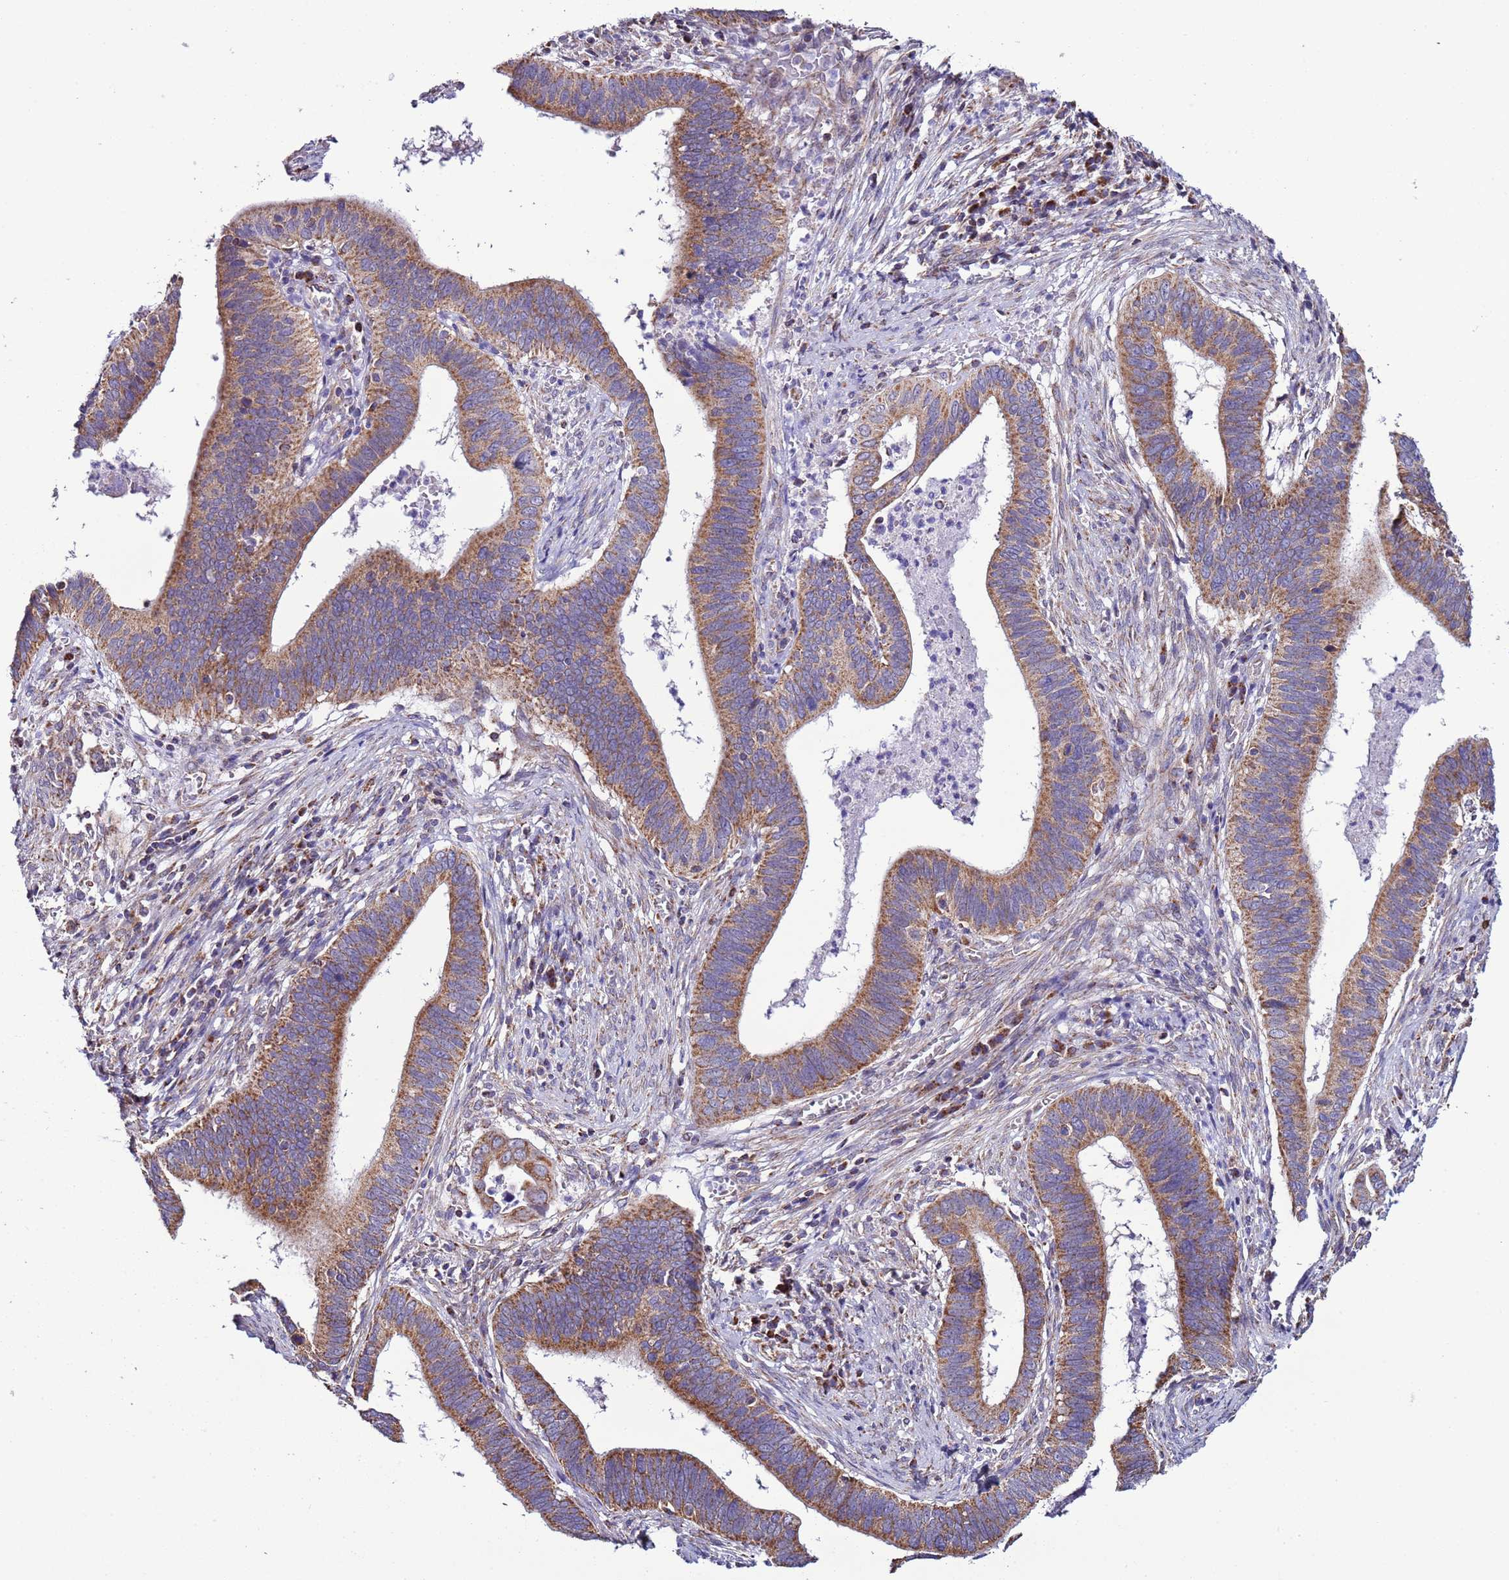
{"staining": {"intensity": "moderate", "quantity": ">75%", "location": "cytoplasmic/membranous"}, "tissue": "cervical cancer", "cell_type": "Tumor cells", "image_type": "cancer", "snomed": [{"axis": "morphology", "description": "Adenocarcinoma, NOS"}, {"axis": "topography", "description": "Cervix"}], "caption": "Human cervical cancer stained with a protein marker displays moderate staining in tumor cells.", "gene": "AHI1", "patient": {"sex": "female", "age": 42}}